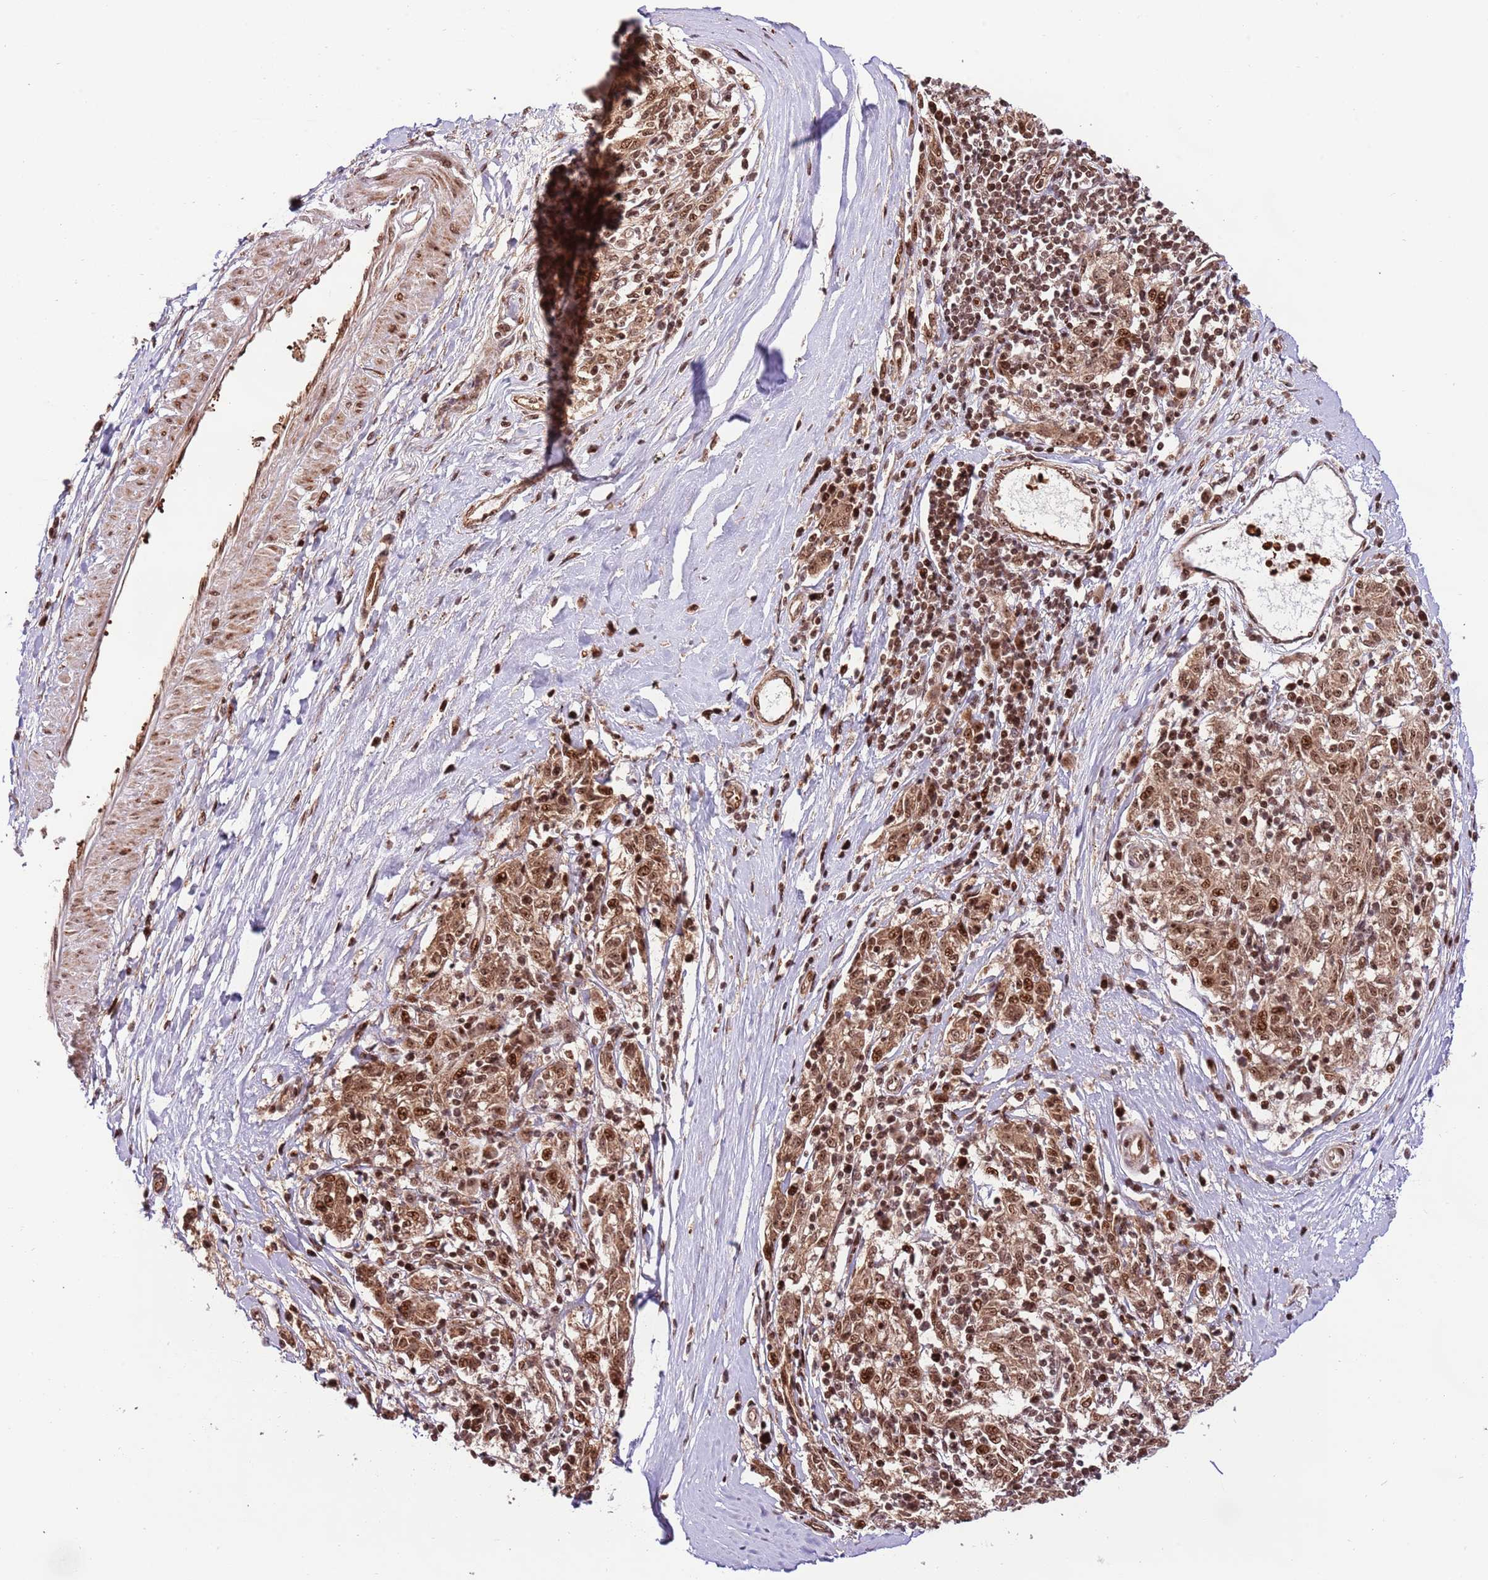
{"staining": {"intensity": "moderate", "quantity": ">75%", "location": "cytoplasmic/membranous,nuclear"}, "tissue": "melanoma", "cell_type": "Tumor cells", "image_type": "cancer", "snomed": [{"axis": "morphology", "description": "Malignant melanoma, NOS"}, {"axis": "topography", "description": "Skin"}], "caption": "This image shows immunohistochemistry (IHC) staining of melanoma, with medium moderate cytoplasmic/membranous and nuclear positivity in approximately >75% of tumor cells.", "gene": "RIF1", "patient": {"sex": "female", "age": 72}}